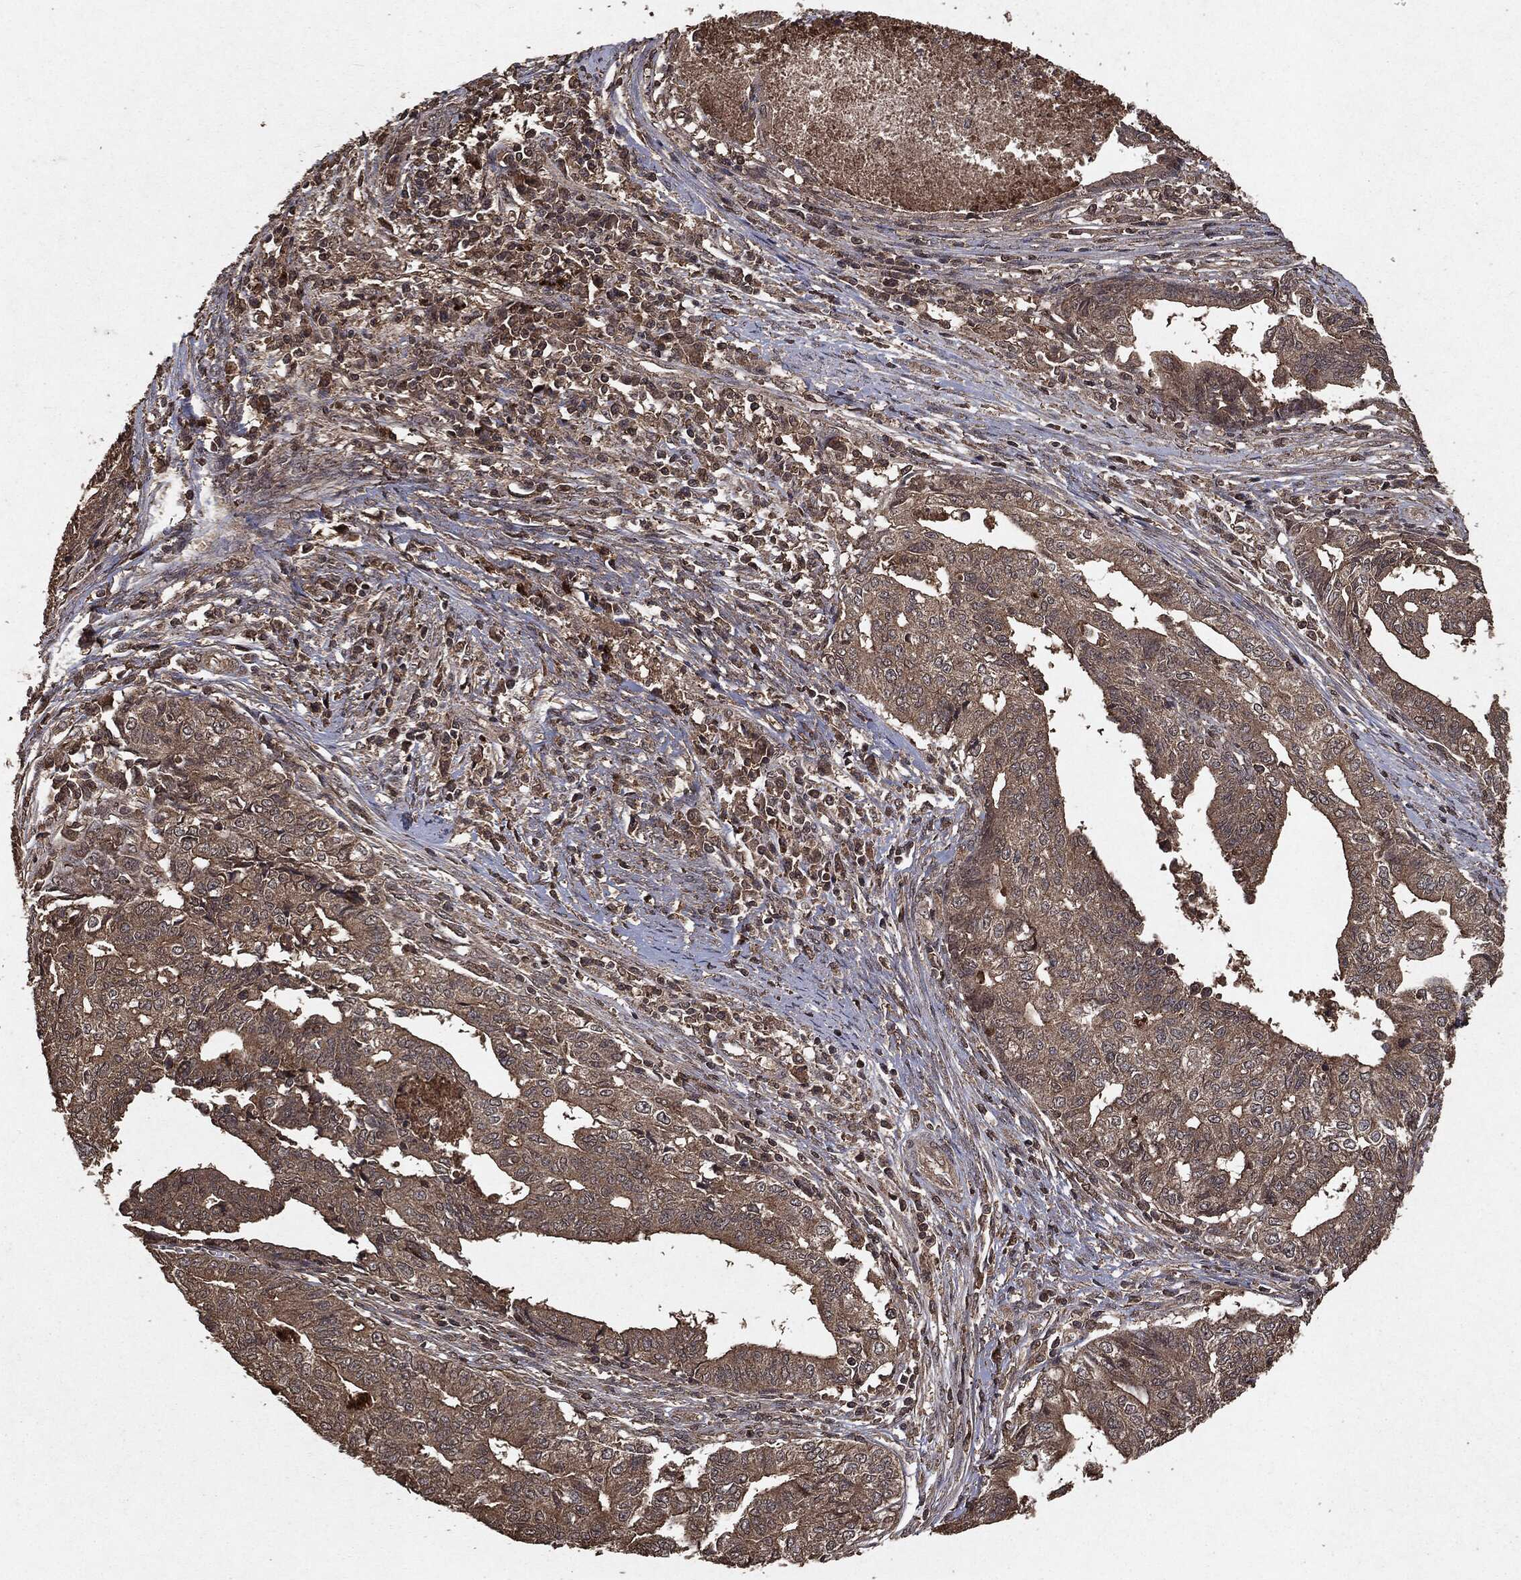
{"staining": {"intensity": "moderate", "quantity": ">75%", "location": "cytoplasmic/membranous"}, "tissue": "endometrial cancer", "cell_type": "Tumor cells", "image_type": "cancer", "snomed": [{"axis": "morphology", "description": "Adenocarcinoma, NOS"}, {"axis": "topography", "description": "Endometrium"}], "caption": "DAB (3,3'-diaminobenzidine) immunohistochemical staining of adenocarcinoma (endometrial) shows moderate cytoplasmic/membranous protein staining in about >75% of tumor cells.", "gene": "NME1", "patient": {"sex": "female", "age": 65}}